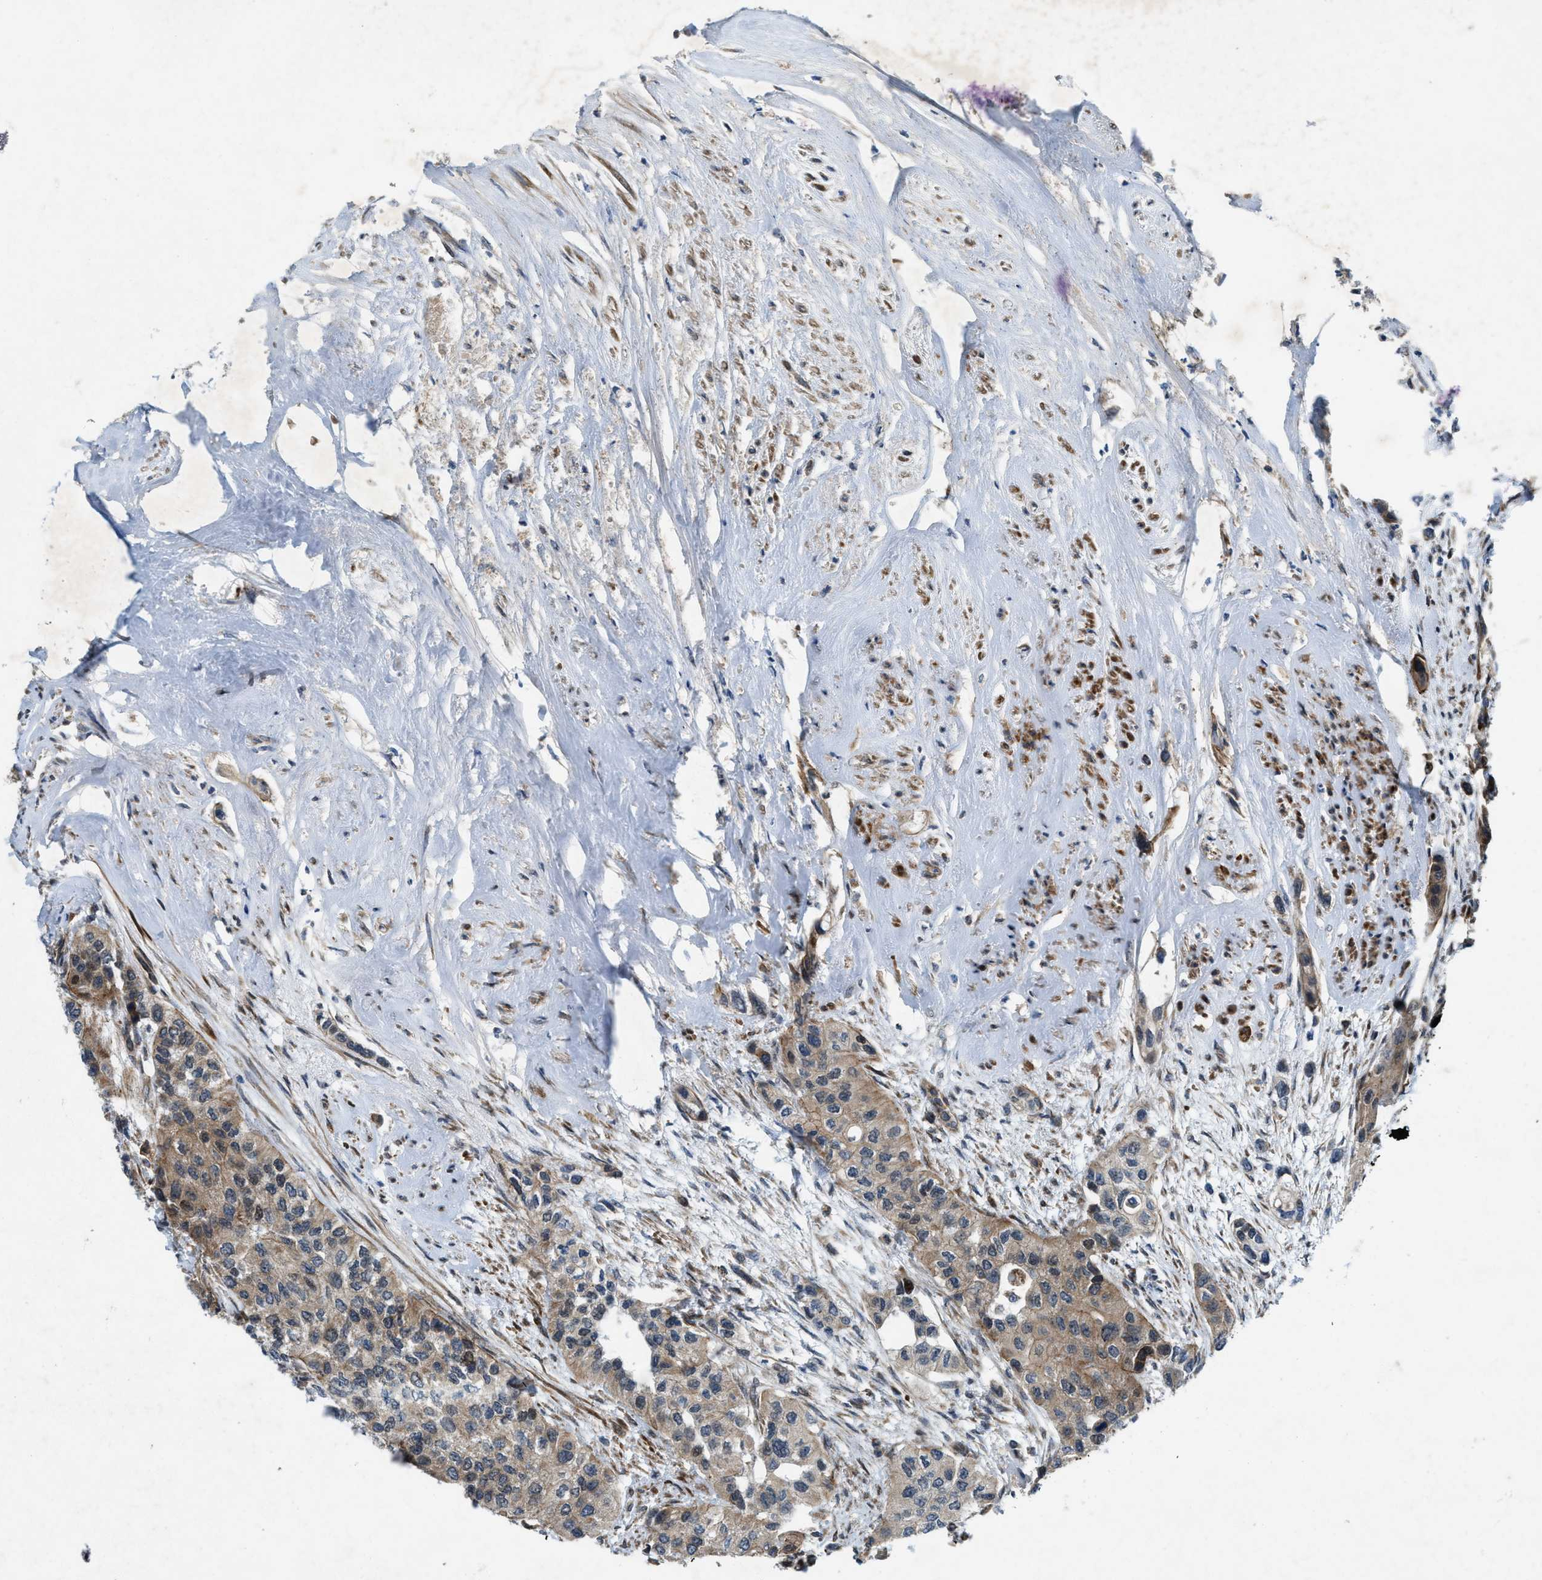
{"staining": {"intensity": "moderate", "quantity": ">75%", "location": "cytoplasmic/membranous"}, "tissue": "urothelial cancer", "cell_type": "Tumor cells", "image_type": "cancer", "snomed": [{"axis": "morphology", "description": "Urothelial carcinoma, High grade"}, {"axis": "topography", "description": "Urinary bladder"}], "caption": "Immunohistochemical staining of high-grade urothelial carcinoma reveals medium levels of moderate cytoplasmic/membranous staining in about >75% of tumor cells.", "gene": "URGCP", "patient": {"sex": "female", "age": 56}}